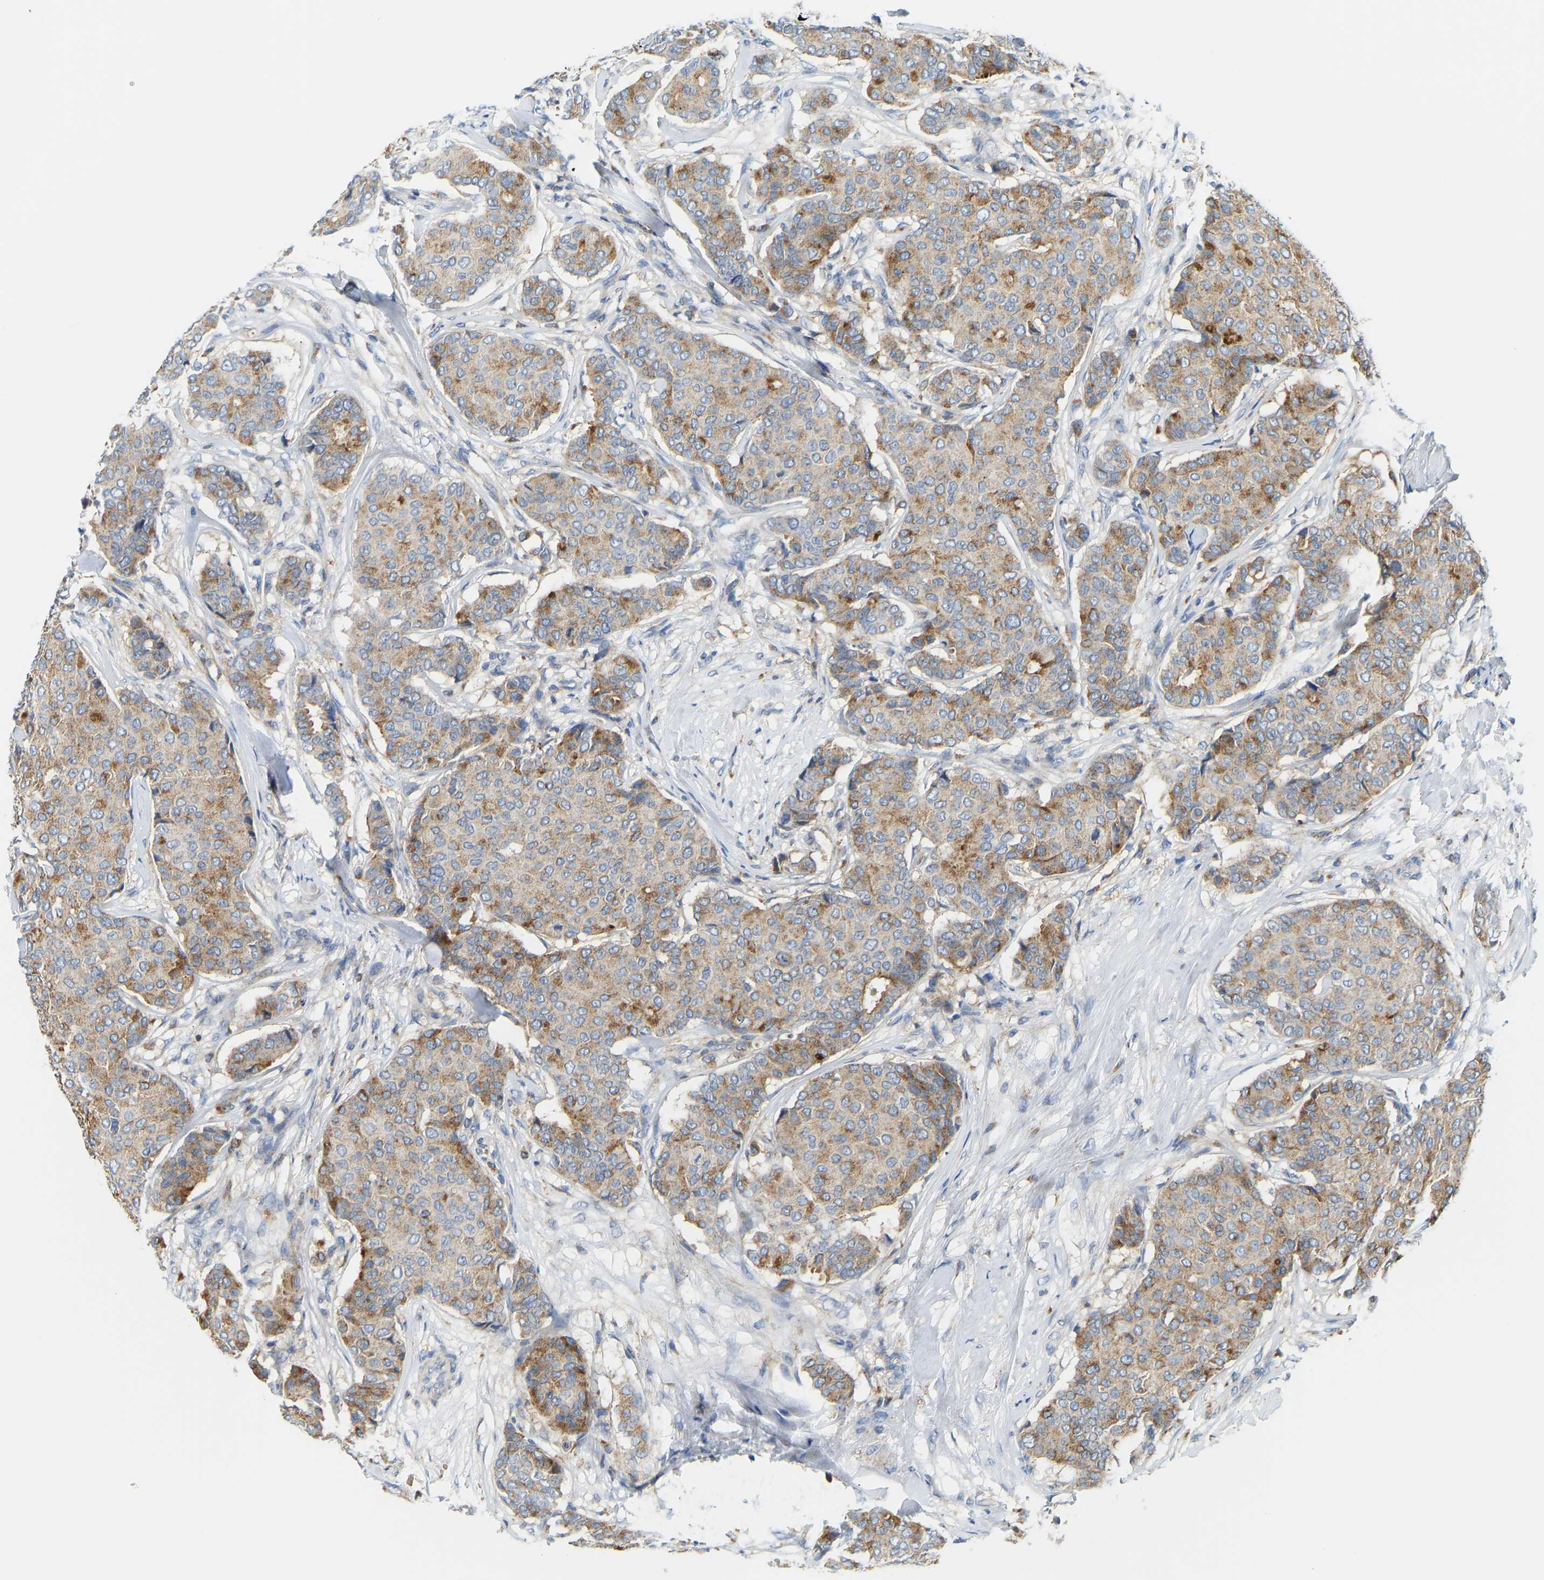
{"staining": {"intensity": "moderate", "quantity": ">75%", "location": "cytoplasmic/membranous"}, "tissue": "breast cancer", "cell_type": "Tumor cells", "image_type": "cancer", "snomed": [{"axis": "morphology", "description": "Duct carcinoma"}, {"axis": "topography", "description": "Breast"}], "caption": "Immunohistochemistry (IHC) of human infiltrating ductal carcinoma (breast) displays medium levels of moderate cytoplasmic/membranous expression in approximately >75% of tumor cells.", "gene": "ATP6V1E1", "patient": {"sex": "female", "age": 75}}